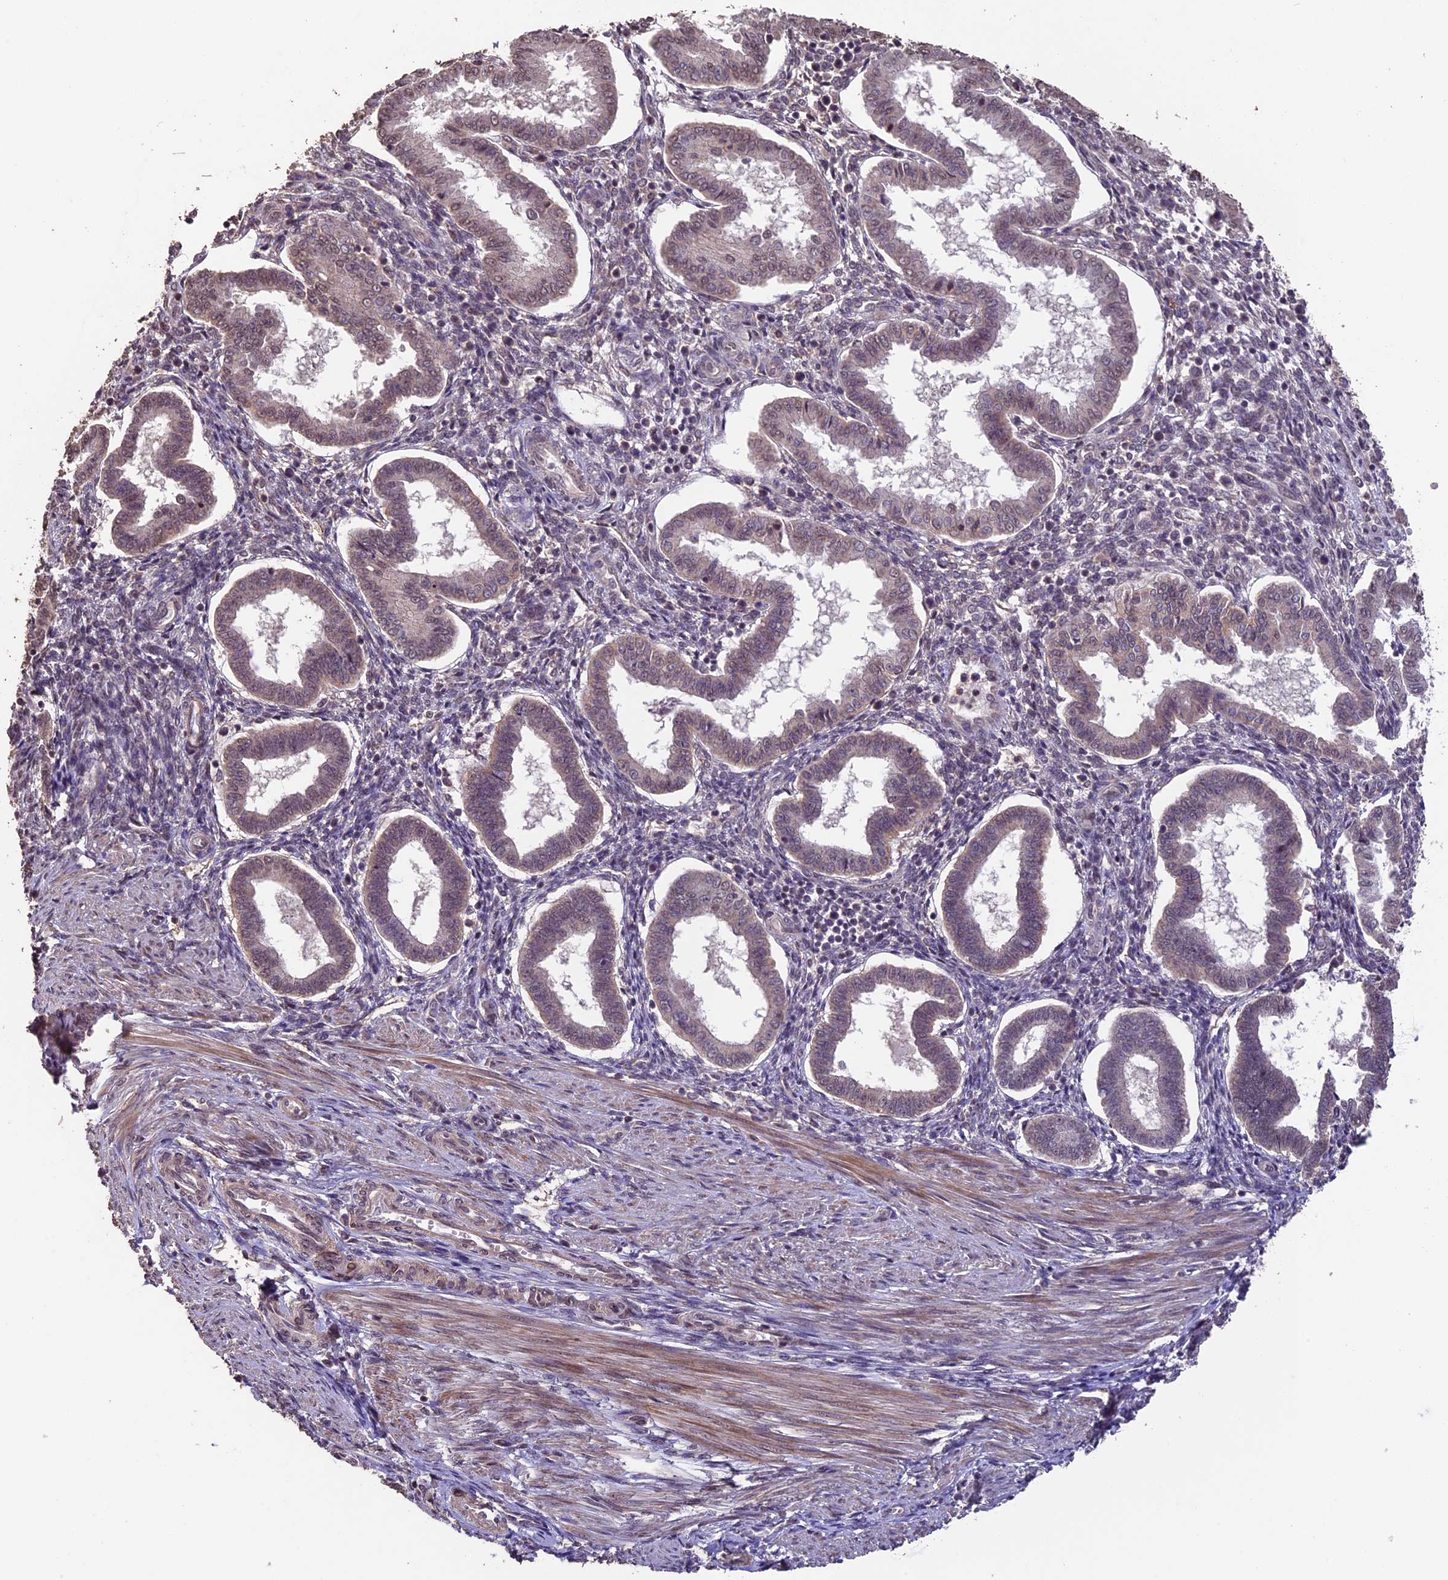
{"staining": {"intensity": "weak", "quantity": "<25%", "location": "cytoplasmic/membranous"}, "tissue": "endometrium", "cell_type": "Cells in endometrial stroma", "image_type": "normal", "snomed": [{"axis": "morphology", "description": "Normal tissue, NOS"}, {"axis": "topography", "description": "Endometrium"}], "caption": "An immunohistochemistry (IHC) micrograph of normal endometrium is shown. There is no staining in cells in endometrial stroma of endometrium. (DAB immunohistochemistry with hematoxylin counter stain).", "gene": "GNB5", "patient": {"sex": "female", "age": 24}}